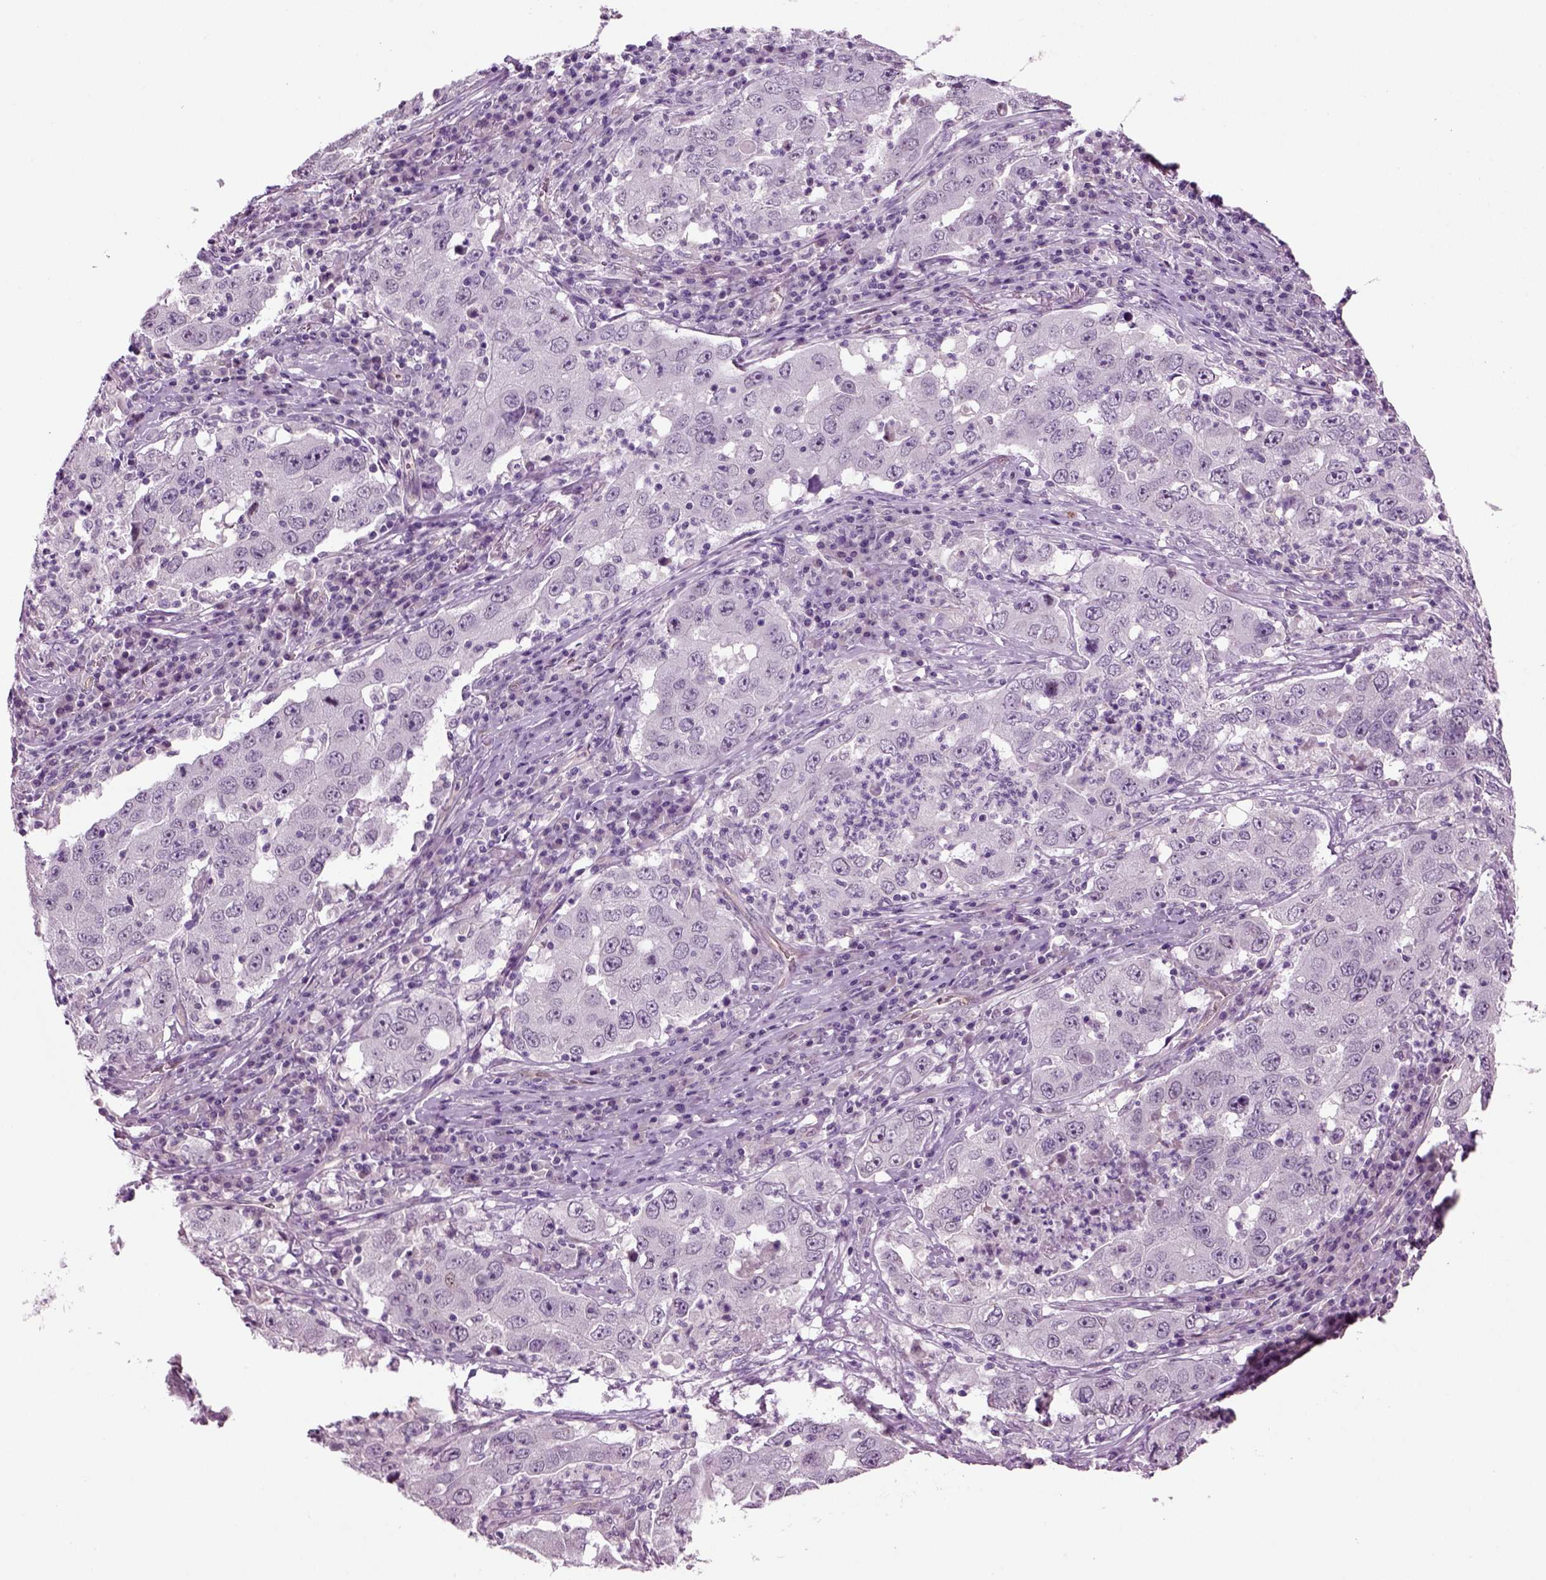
{"staining": {"intensity": "negative", "quantity": "none", "location": "none"}, "tissue": "lung cancer", "cell_type": "Tumor cells", "image_type": "cancer", "snomed": [{"axis": "morphology", "description": "Adenocarcinoma, NOS"}, {"axis": "topography", "description": "Lung"}], "caption": "DAB immunohistochemical staining of adenocarcinoma (lung) reveals no significant expression in tumor cells. Brightfield microscopy of immunohistochemistry (IHC) stained with DAB (3,3'-diaminobenzidine) (brown) and hematoxylin (blue), captured at high magnification.", "gene": "COL9A2", "patient": {"sex": "male", "age": 73}}